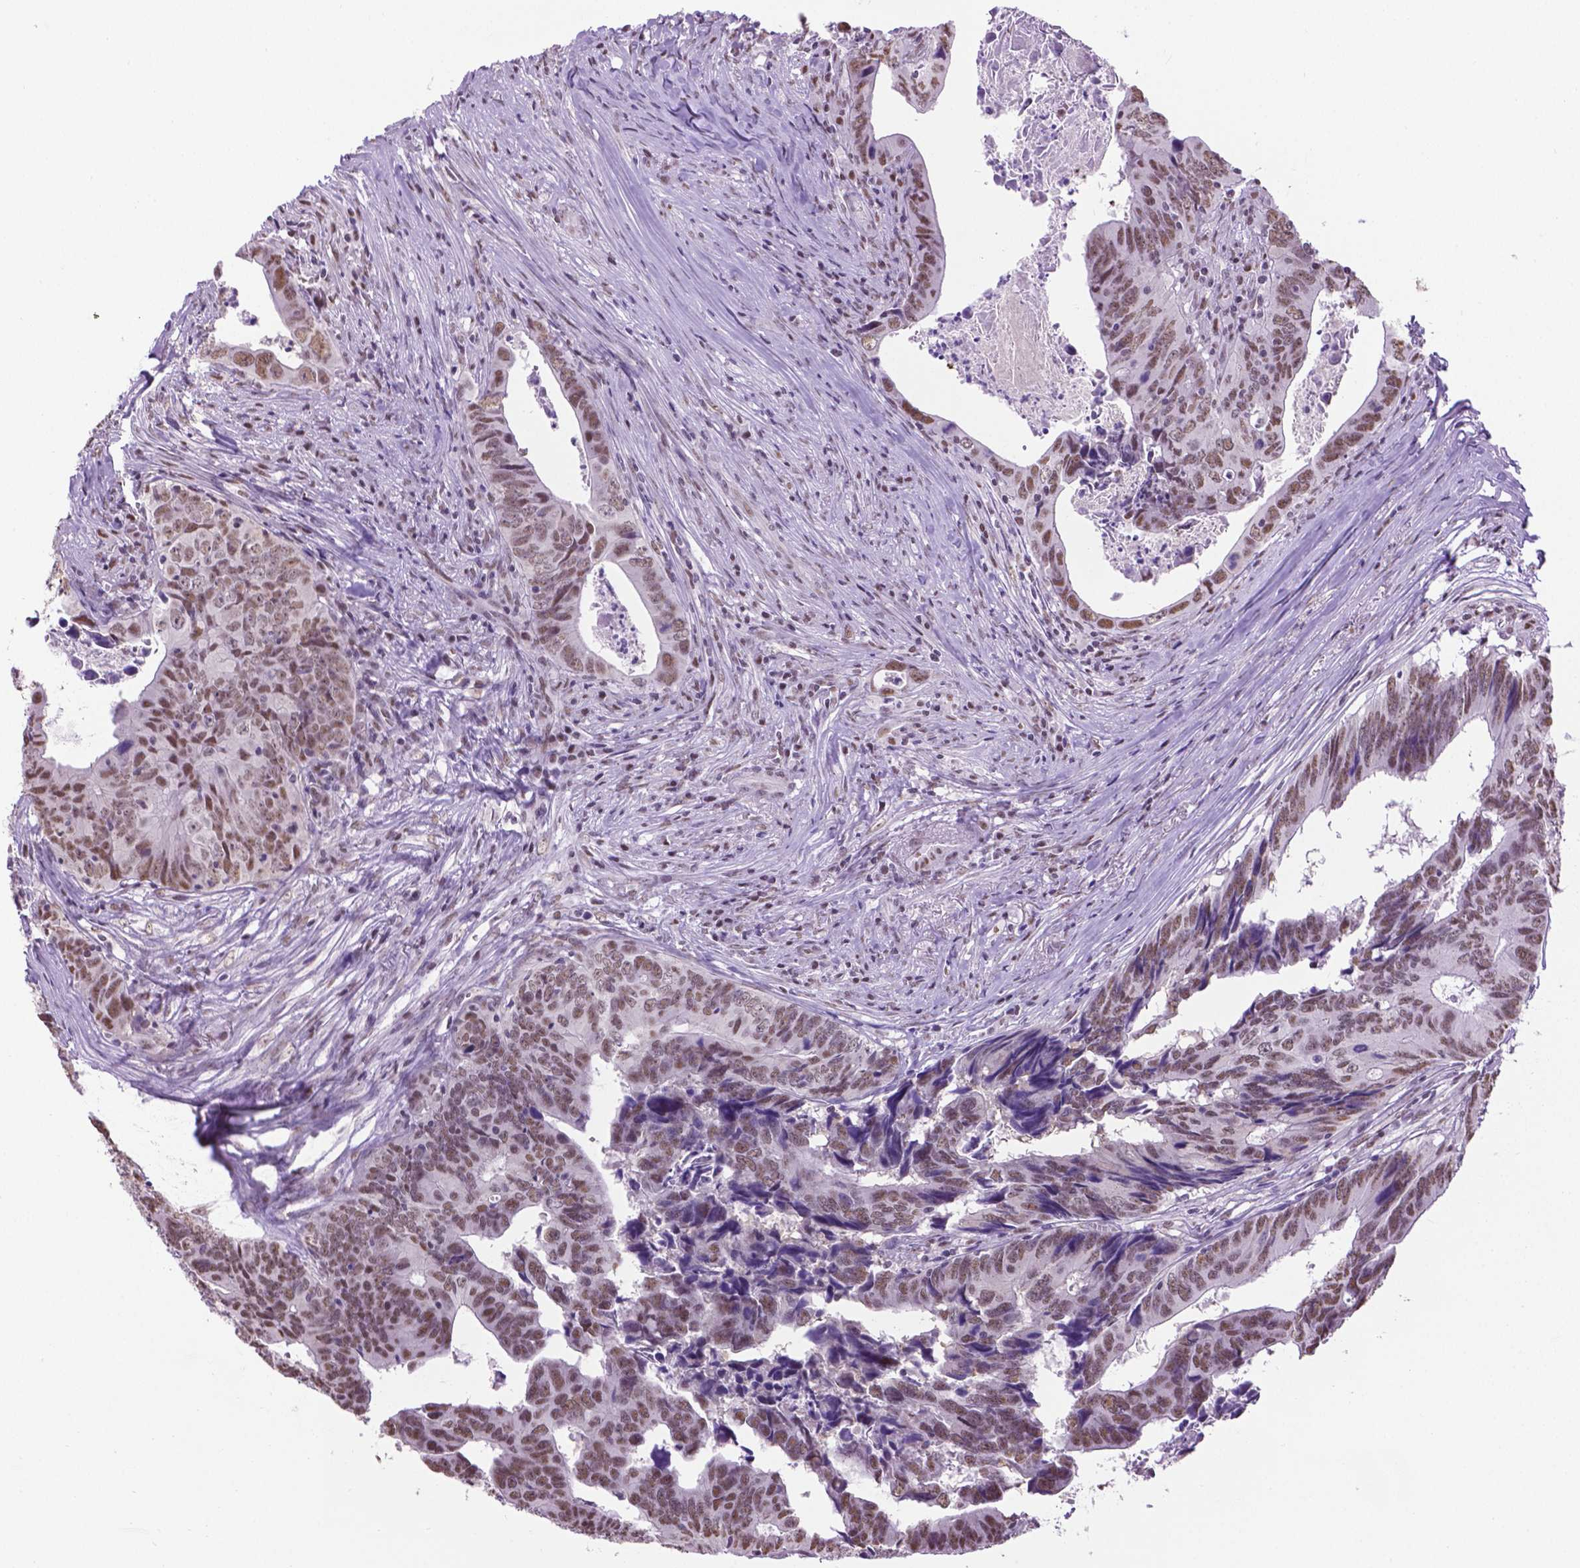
{"staining": {"intensity": "moderate", "quantity": ">75%", "location": "nuclear"}, "tissue": "colorectal cancer", "cell_type": "Tumor cells", "image_type": "cancer", "snomed": [{"axis": "morphology", "description": "Adenocarcinoma, NOS"}, {"axis": "topography", "description": "Colon"}], "caption": "Immunohistochemical staining of colorectal adenocarcinoma demonstrates medium levels of moderate nuclear protein expression in approximately >75% of tumor cells.", "gene": "ABI2", "patient": {"sex": "female", "age": 82}}